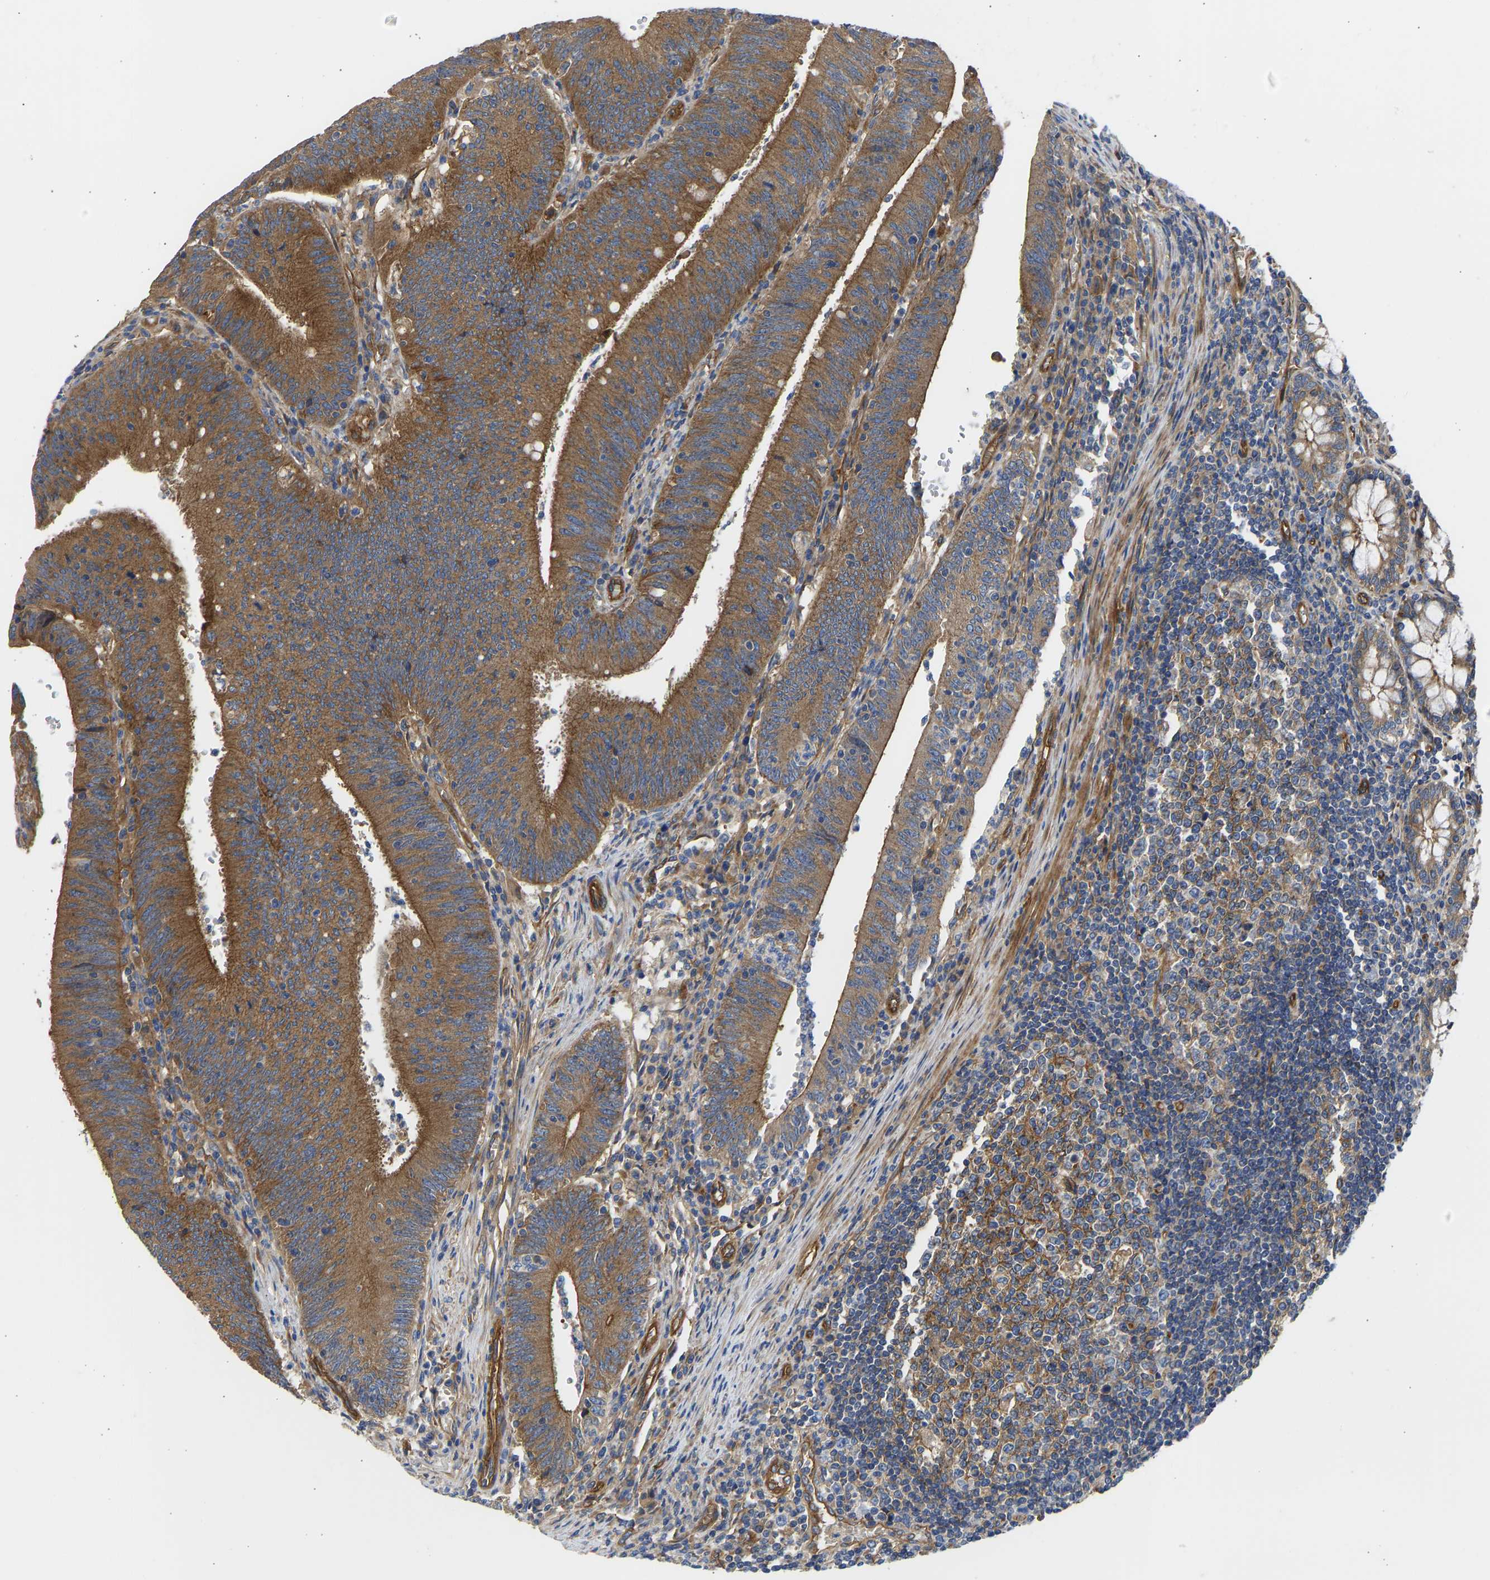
{"staining": {"intensity": "strong", "quantity": ">75%", "location": "cytoplasmic/membranous"}, "tissue": "colorectal cancer", "cell_type": "Tumor cells", "image_type": "cancer", "snomed": [{"axis": "morphology", "description": "Normal tissue, NOS"}, {"axis": "morphology", "description": "Adenocarcinoma, NOS"}, {"axis": "topography", "description": "Rectum"}], "caption": "High-power microscopy captured an IHC image of colorectal adenocarcinoma, revealing strong cytoplasmic/membranous staining in approximately >75% of tumor cells.", "gene": "MYO1C", "patient": {"sex": "female", "age": 66}}